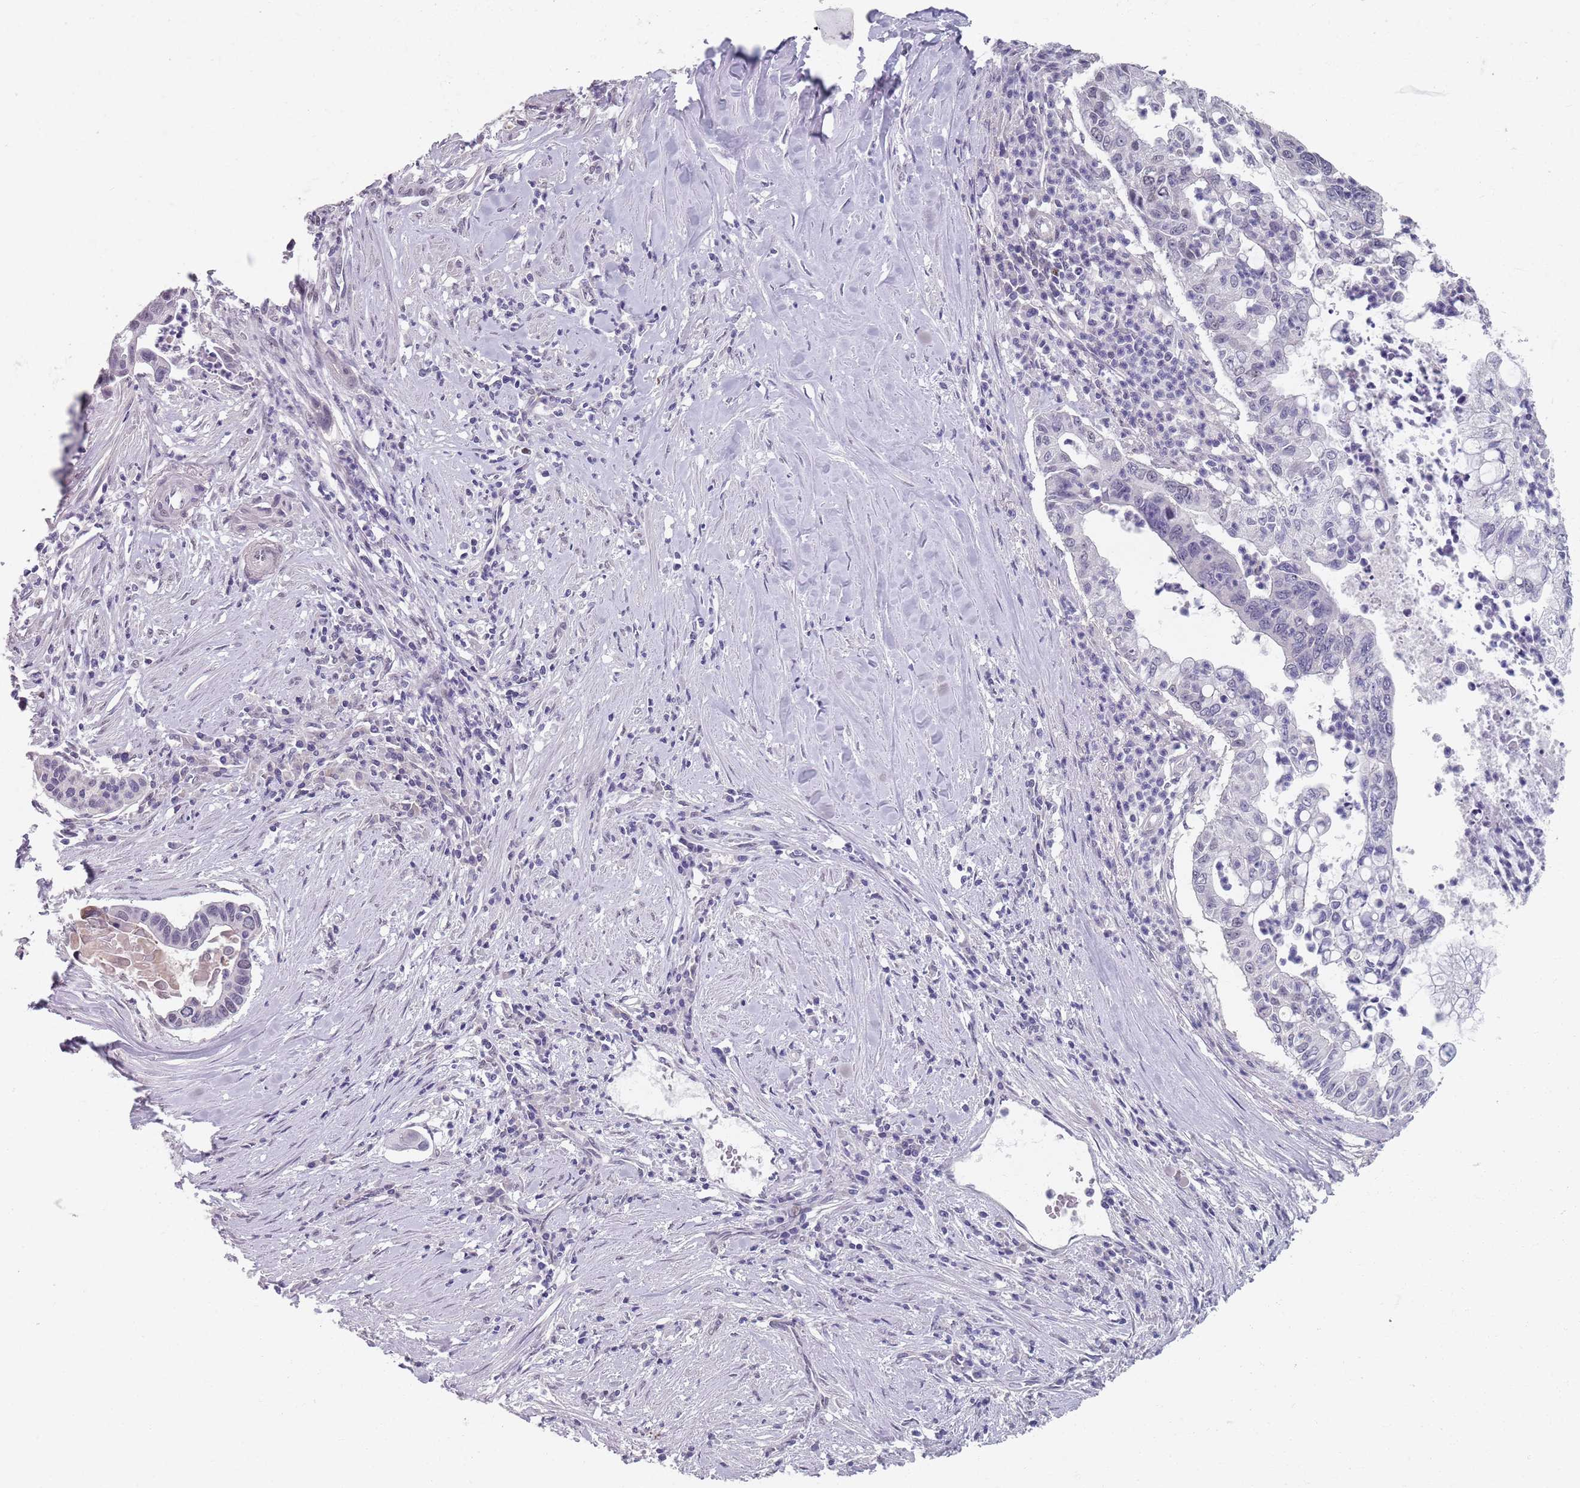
{"staining": {"intensity": "negative", "quantity": "none", "location": "none"}, "tissue": "pancreatic cancer", "cell_type": "Tumor cells", "image_type": "cancer", "snomed": [{"axis": "morphology", "description": "Adenocarcinoma, NOS"}, {"axis": "topography", "description": "Pancreas"}], "caption": "The micrograph shows no staining of tumor cells in pancreatic adenocarcinoma. Brightfield microscopy of immunohistochemistry (IHC) stained with DAB (3,3'-diaminobenzidine) (brown) and hematoxylin (blue), captured at high magnification.", "gene": "SAMD1", "patient": {"sex": "male", "age": 73}}